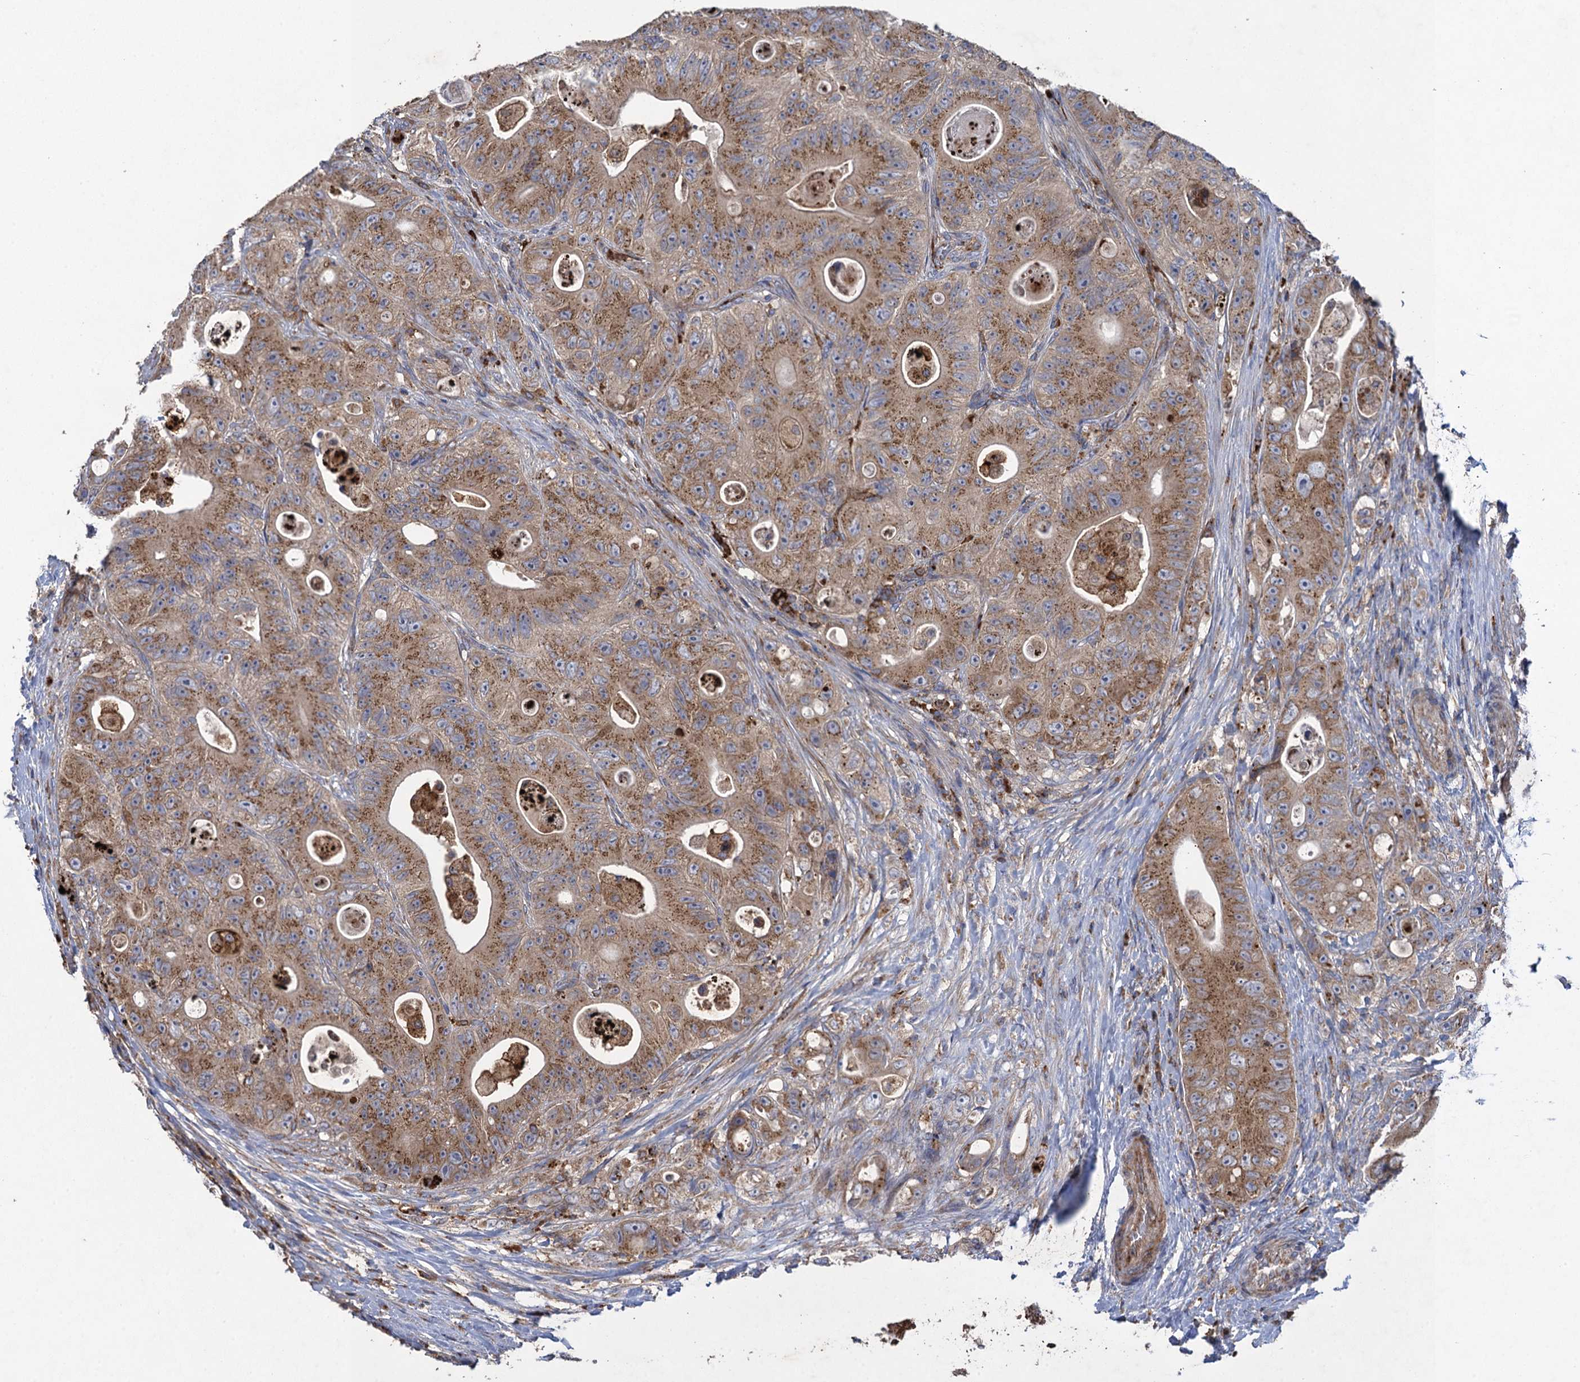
{"staining": {"intensity": "moderate", "quantity": ">75%", "location": "cytoplasmic/membranous"}, "tissue": "colorectal cancer", "cell_type": "Tumor cells", "image_type": "cancer", "snomed": [{"axis": "morphology", "description": "Adenocarcinoma, NOS"}, {"axis": "topography", "description": "Colon"}], "caption": "Tumor cells show medium levels of moderate cytoplasmic/membranous positivity in approximately >75% of cells in human colorectal cancer. (IHC, brightfield microscopy, high magnification).", "gene": "TXNDC11", "patient": {"sex": "female", "age": 46}}